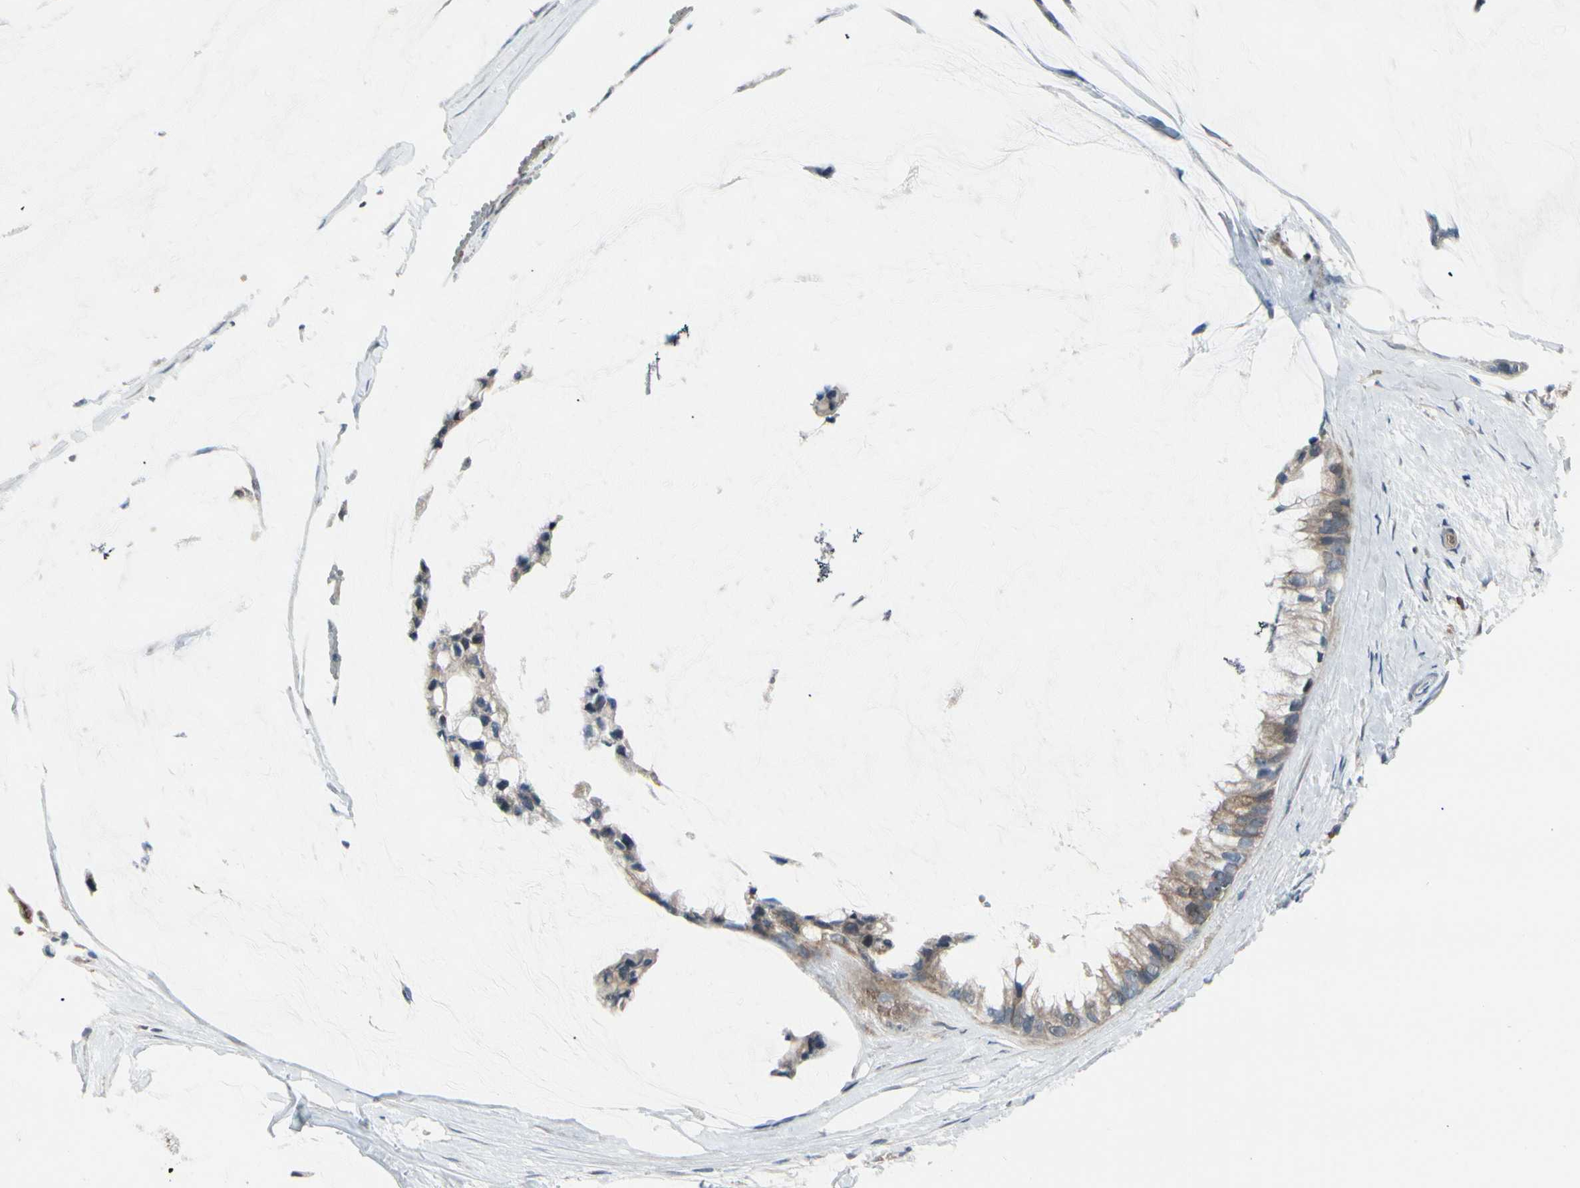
{"staining": {"intensity": "weak", "quantity": ">75%", "location": "cytoplasmic/membranous"}, "tissue": "ovarian cancer", "cell_type": "Tumor cells", "image_type": "cancer", "snomed": [{"axis": "morphology", "description": "Cystadenocarcinoma, mucinous, NOS"}, {"axis": "topography", "description": "Ovary"}], "caption": "Ovarian mucinous cystadenocarcinoma stained with DAB (3,3'-diaminobenzidine) immunohistochemistry (IHC) demonstrates low levels of weak cytoplasmic/membranous expression in approximately >75% of tumor cells. (DAB (3,3'-diaminobenzidine) IHC, brown staining for protein, blue staining for nuclei).", "gene": "SNX29", "patient": {"sex": "female", "age": 39}}